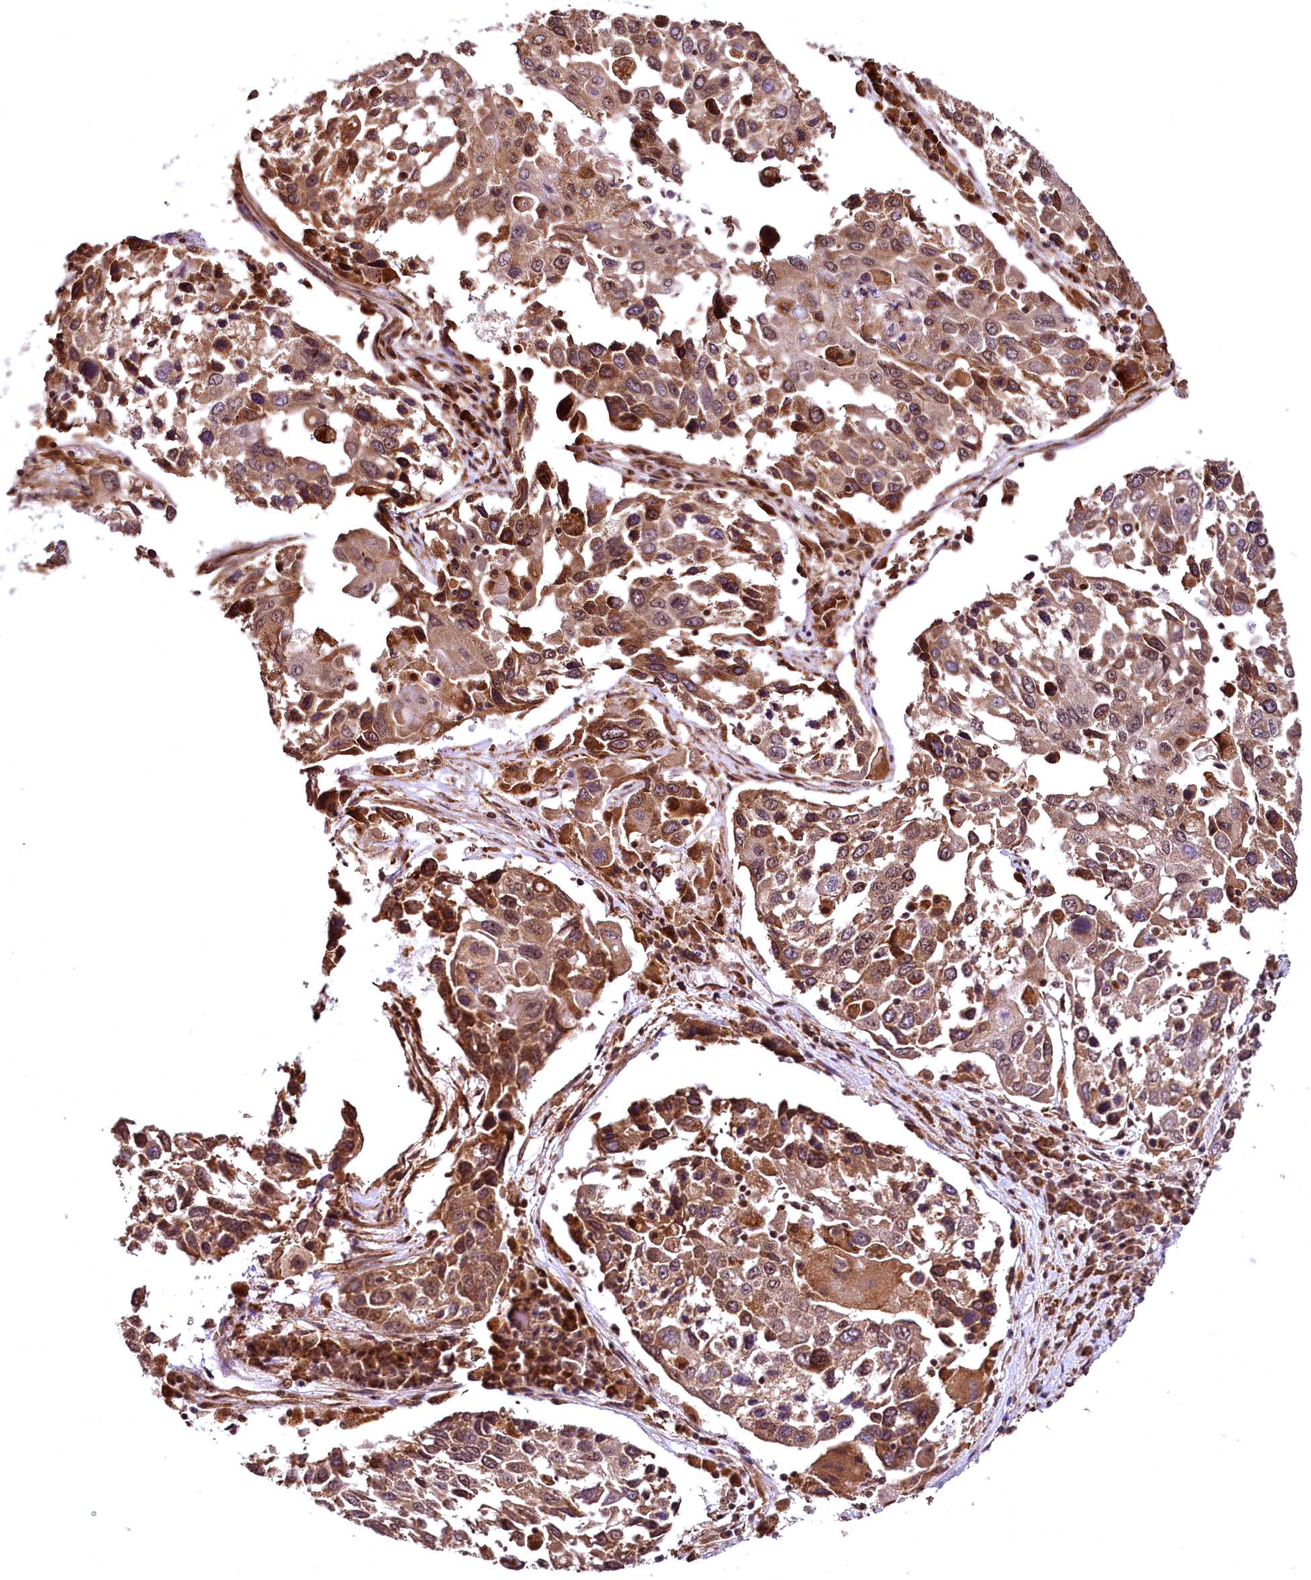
{"staining": {"intensity": "moderate", "quantity": ">75%", "location": "cytoplasmic/membranous"}, "tissue": "lung cancer", "cell_type": "Tumor cells", "image_type": "cancer", "snomed": [{"axis": "morphology", "description": "Squamous cell carcinoma, NOS"}, {"axis": "topography", "description": "Lung"}], "caption": "Squamous cell carcinoma (lung) stained with immunohistochemistry shows moderate cytoplasmic/membranous staining in about >75% of tumor cells.", "gene": "PDS5B", "patient": {"sex": "male", "age": 65}}